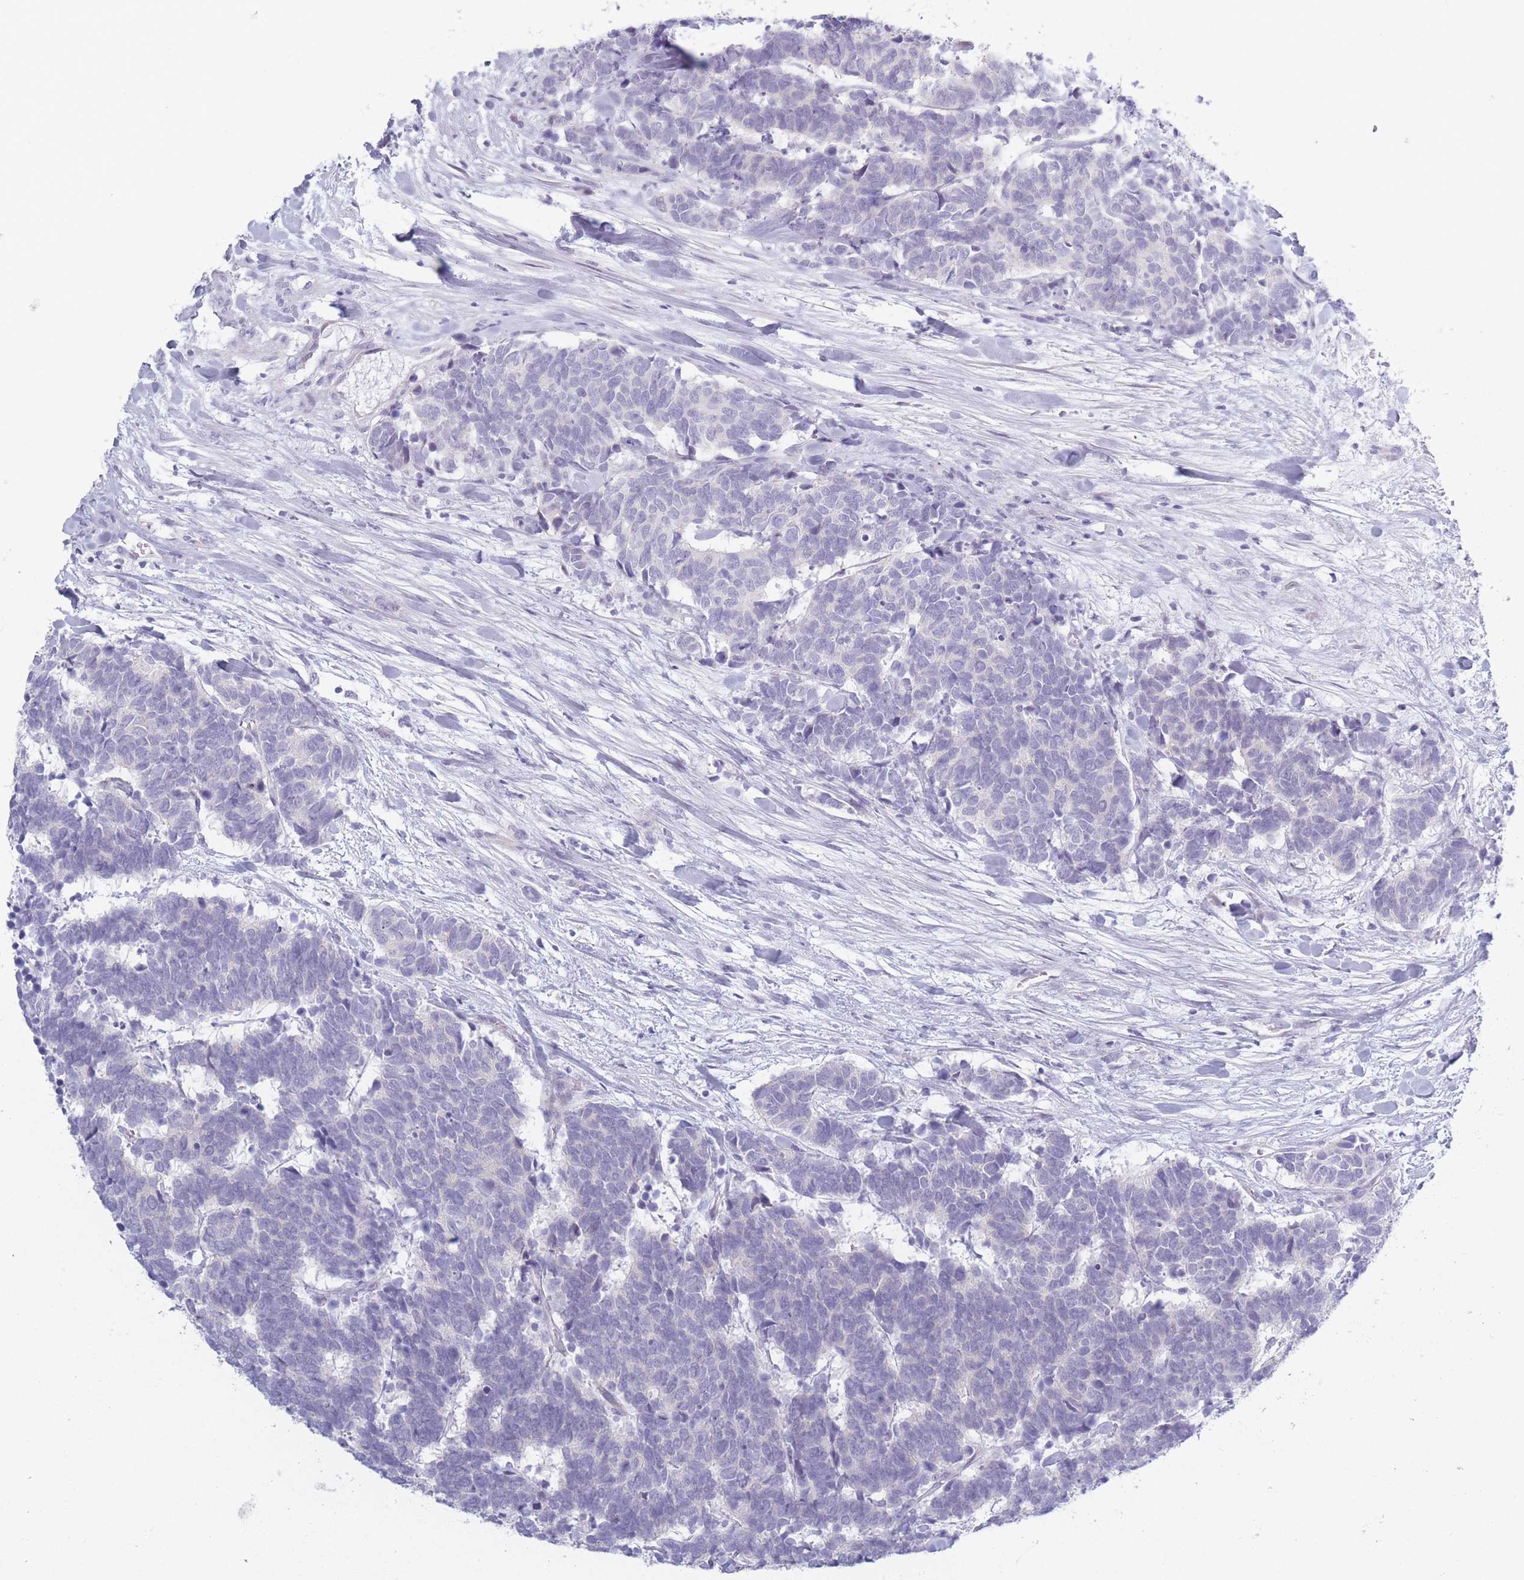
{"staining": {"intensity": "negative", "quantity": "none", "location": "none"}, "tissue": "carcinoid", "cell_type": "Tumor cells", "image_type": "cancer", "snomed": [{"axis": "morphology", "description": "Carcinoma, NOS"}, {"axis": "morphology", "description": "Carcinoid, malignant, NOS"}, {"axis": "topography", "description": "Urinary bladder"}], "caption": "Carcinoid stained for a protein using immunohistochemistry (IHC) demonstrates no expression tumor cells.", "gene": "PLEKHG2", "patient": {"sex": "male", "age": 57}}